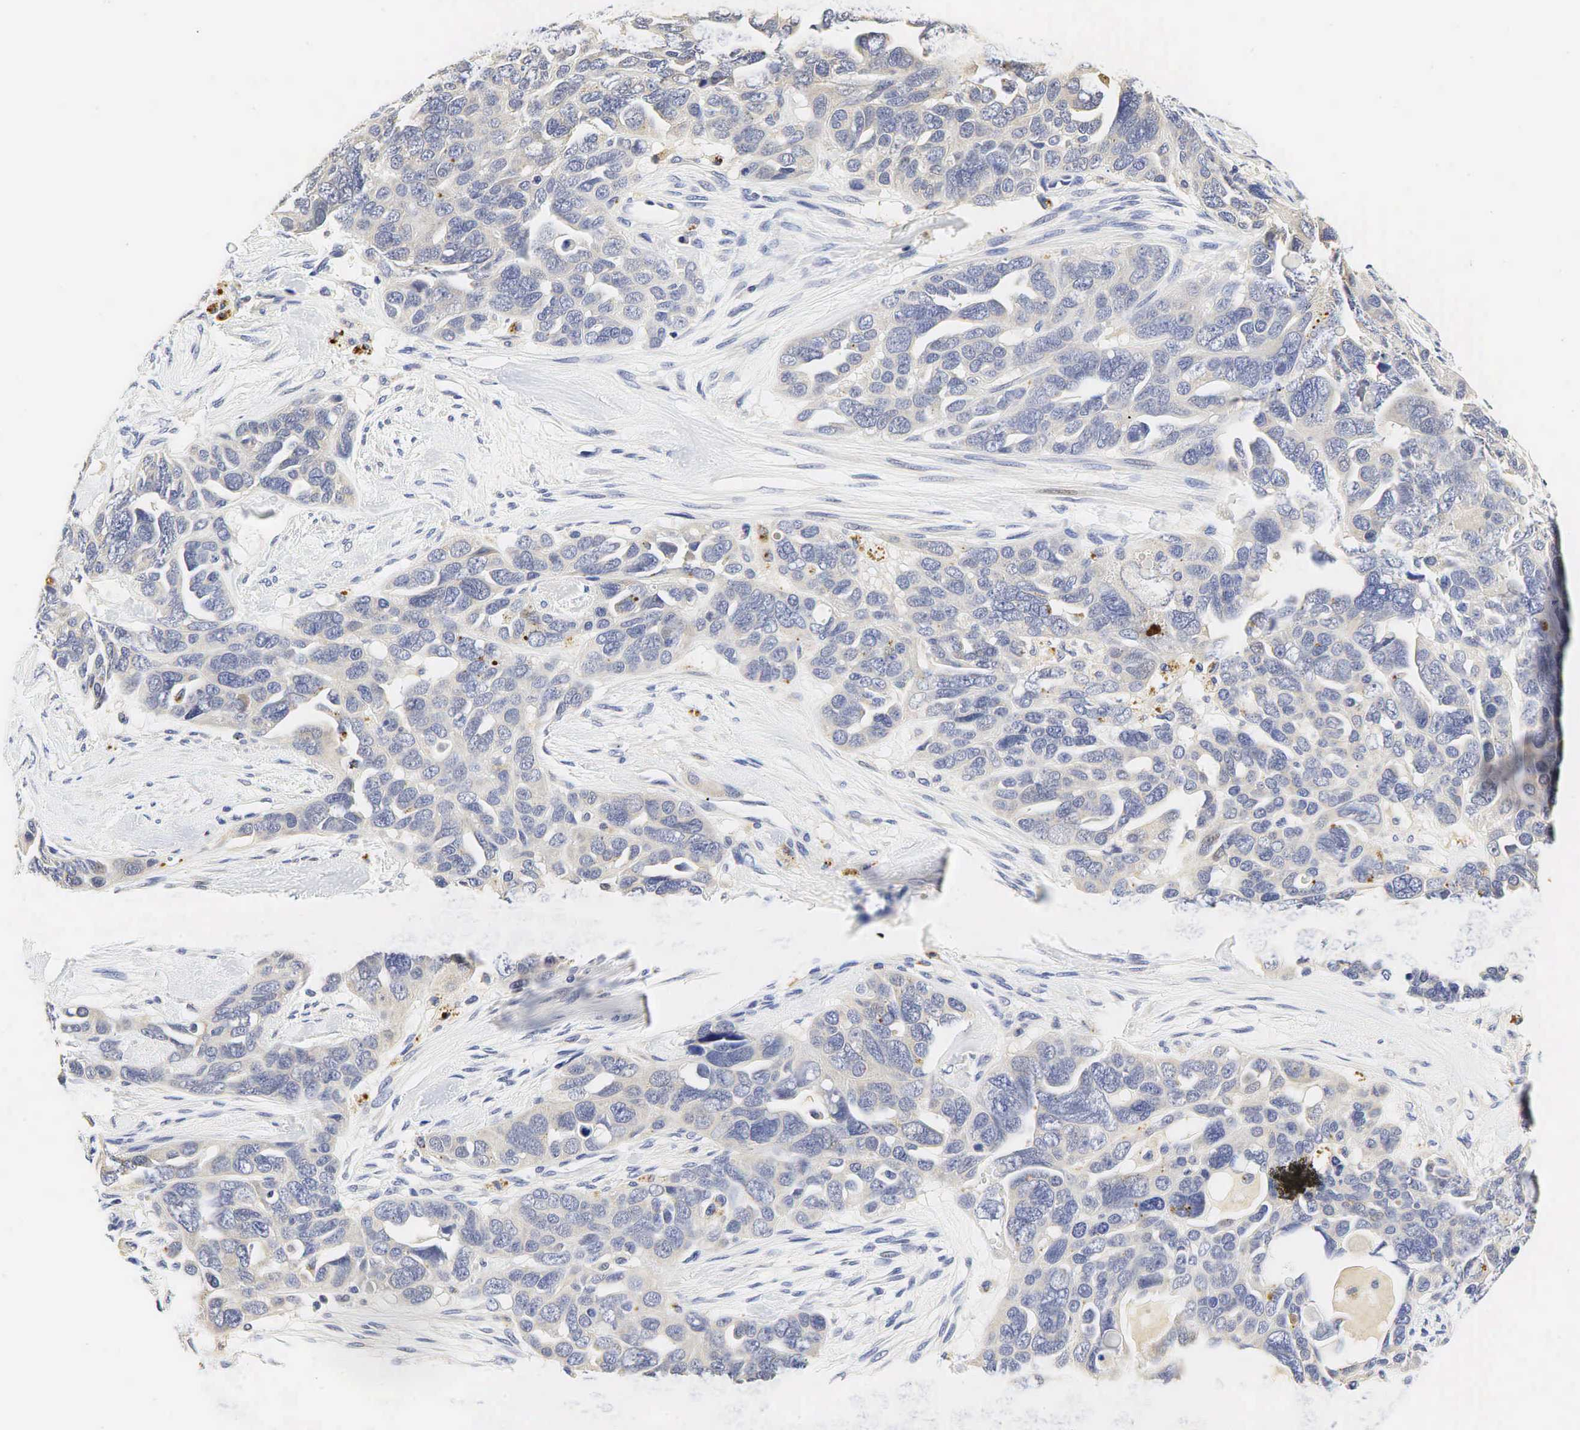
{"staining": {"intensity": "negative", "quantity": "none", "location": "none"}, "tissue": "ovarian cancer", "cell_type": "Tumor cells", "image_type": "cancer", "snomed": [{"axis": "morphology", "description": "Cystadenocarcinoma, serous, NOS"}, {"axis": "topography", "description": "Ovary"}], "caption": "High magnification brightfield microscopy of ovarian cancer stained with DAB (3,3'-diaminobenzidine) (brown) and counterstained with hematoxylin (blue): tumor cells show no significant expression.", "gene": "CCND1", "patient": {"sex": "female", "age": 63}}